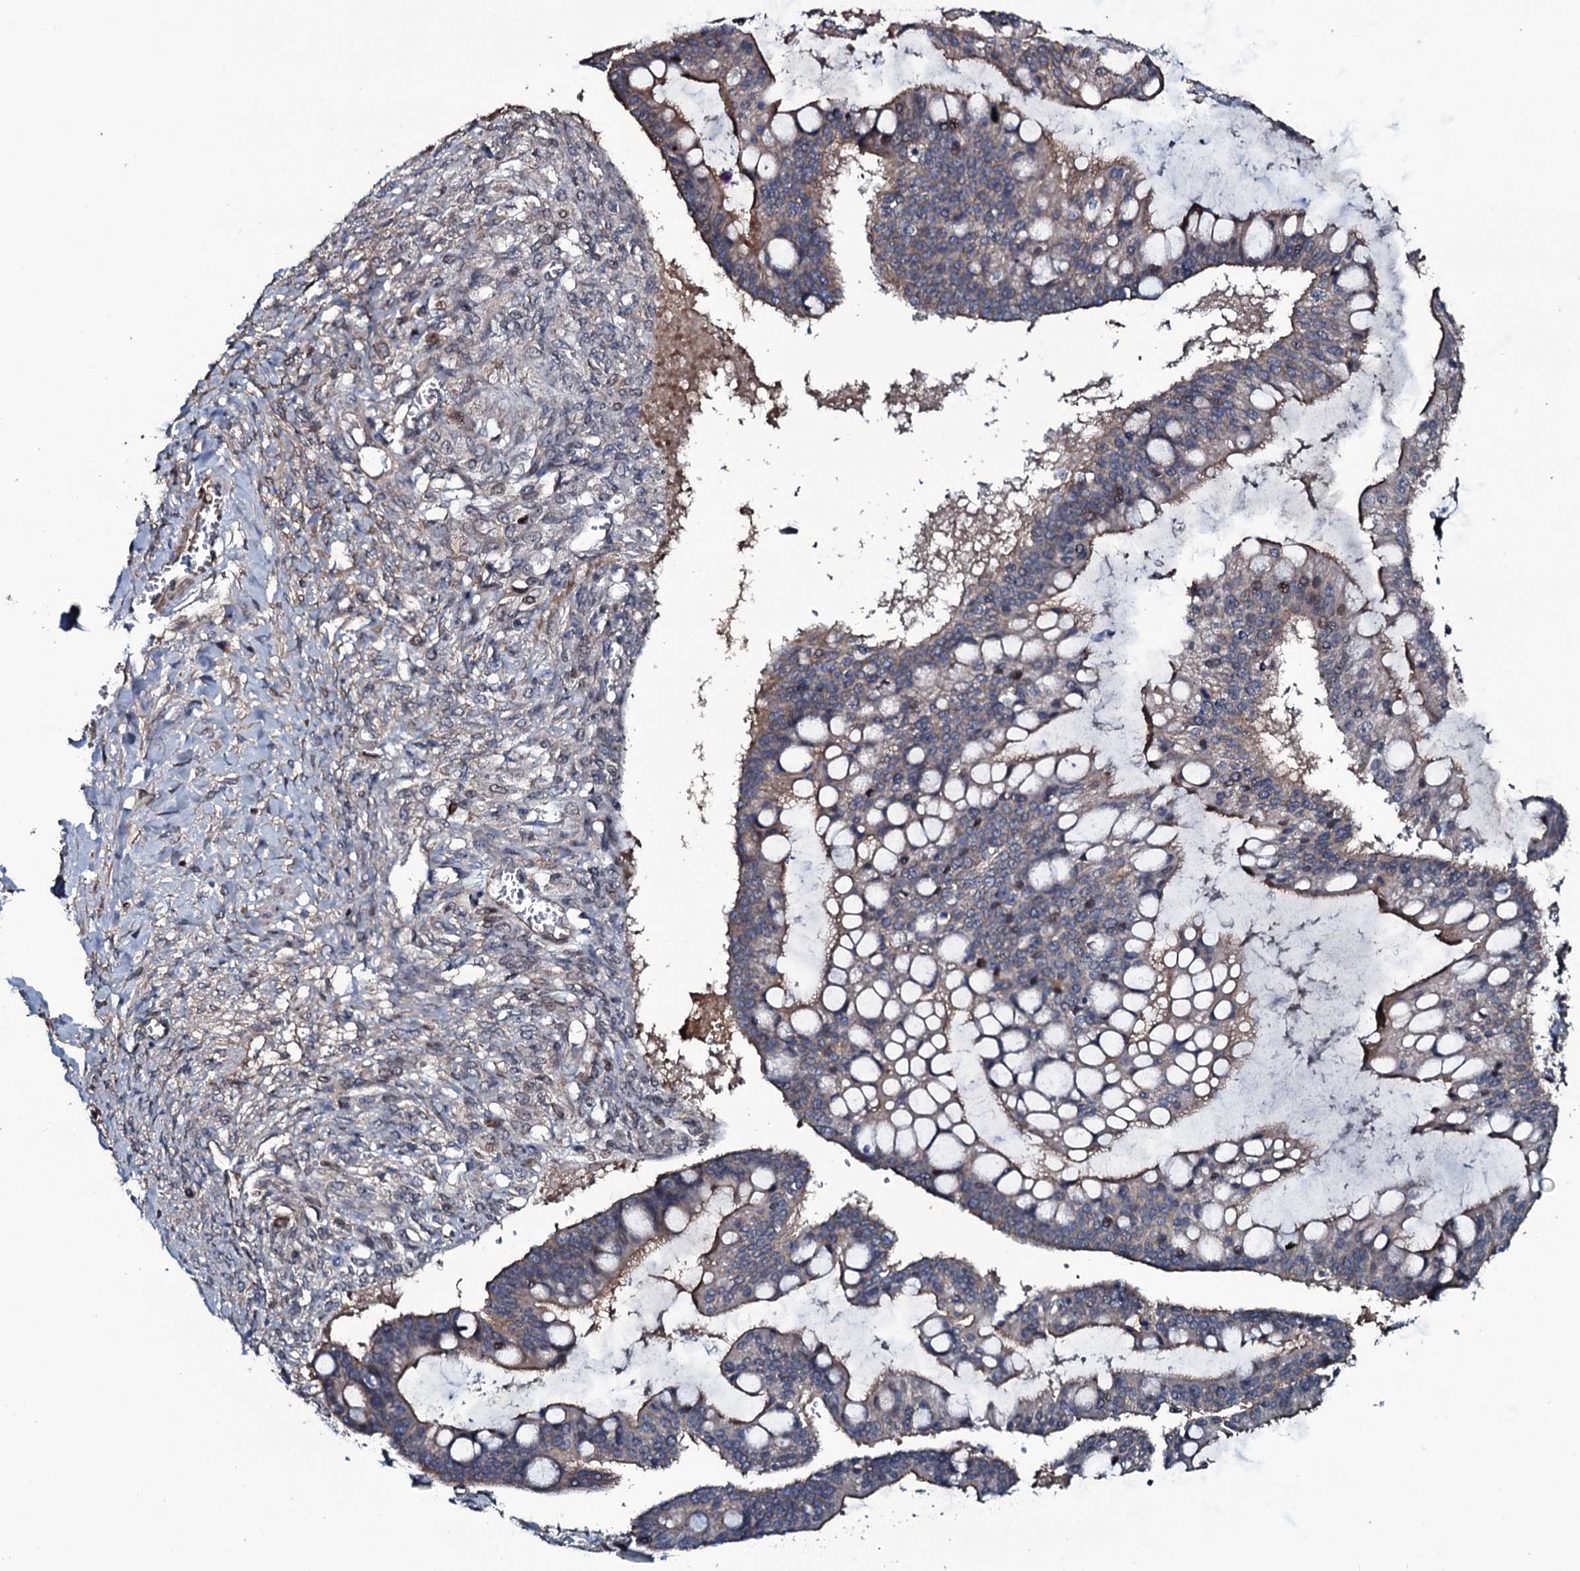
{"staining": {"intensity": "weak", "quantity": "25%-75%", "location": "cytoplasmic/membranous"}, "tissue": "ovarian cancer", "cell_type": "Tumor cells", "image_type": "cancer", "snomed": [{"axis": "morphology", "description": "Cystadenocarcinoma, mucinous, NOS"}, {"axis": "topography", "description": "Ovary"}], "caption": "Human ovarian cancer (mucinous cystadenocarcinoma) stained with a protein marker reveals weak staining in tumor cells.", "gene": "LYG2", "patient": {"sex": "female", "age": 73}}